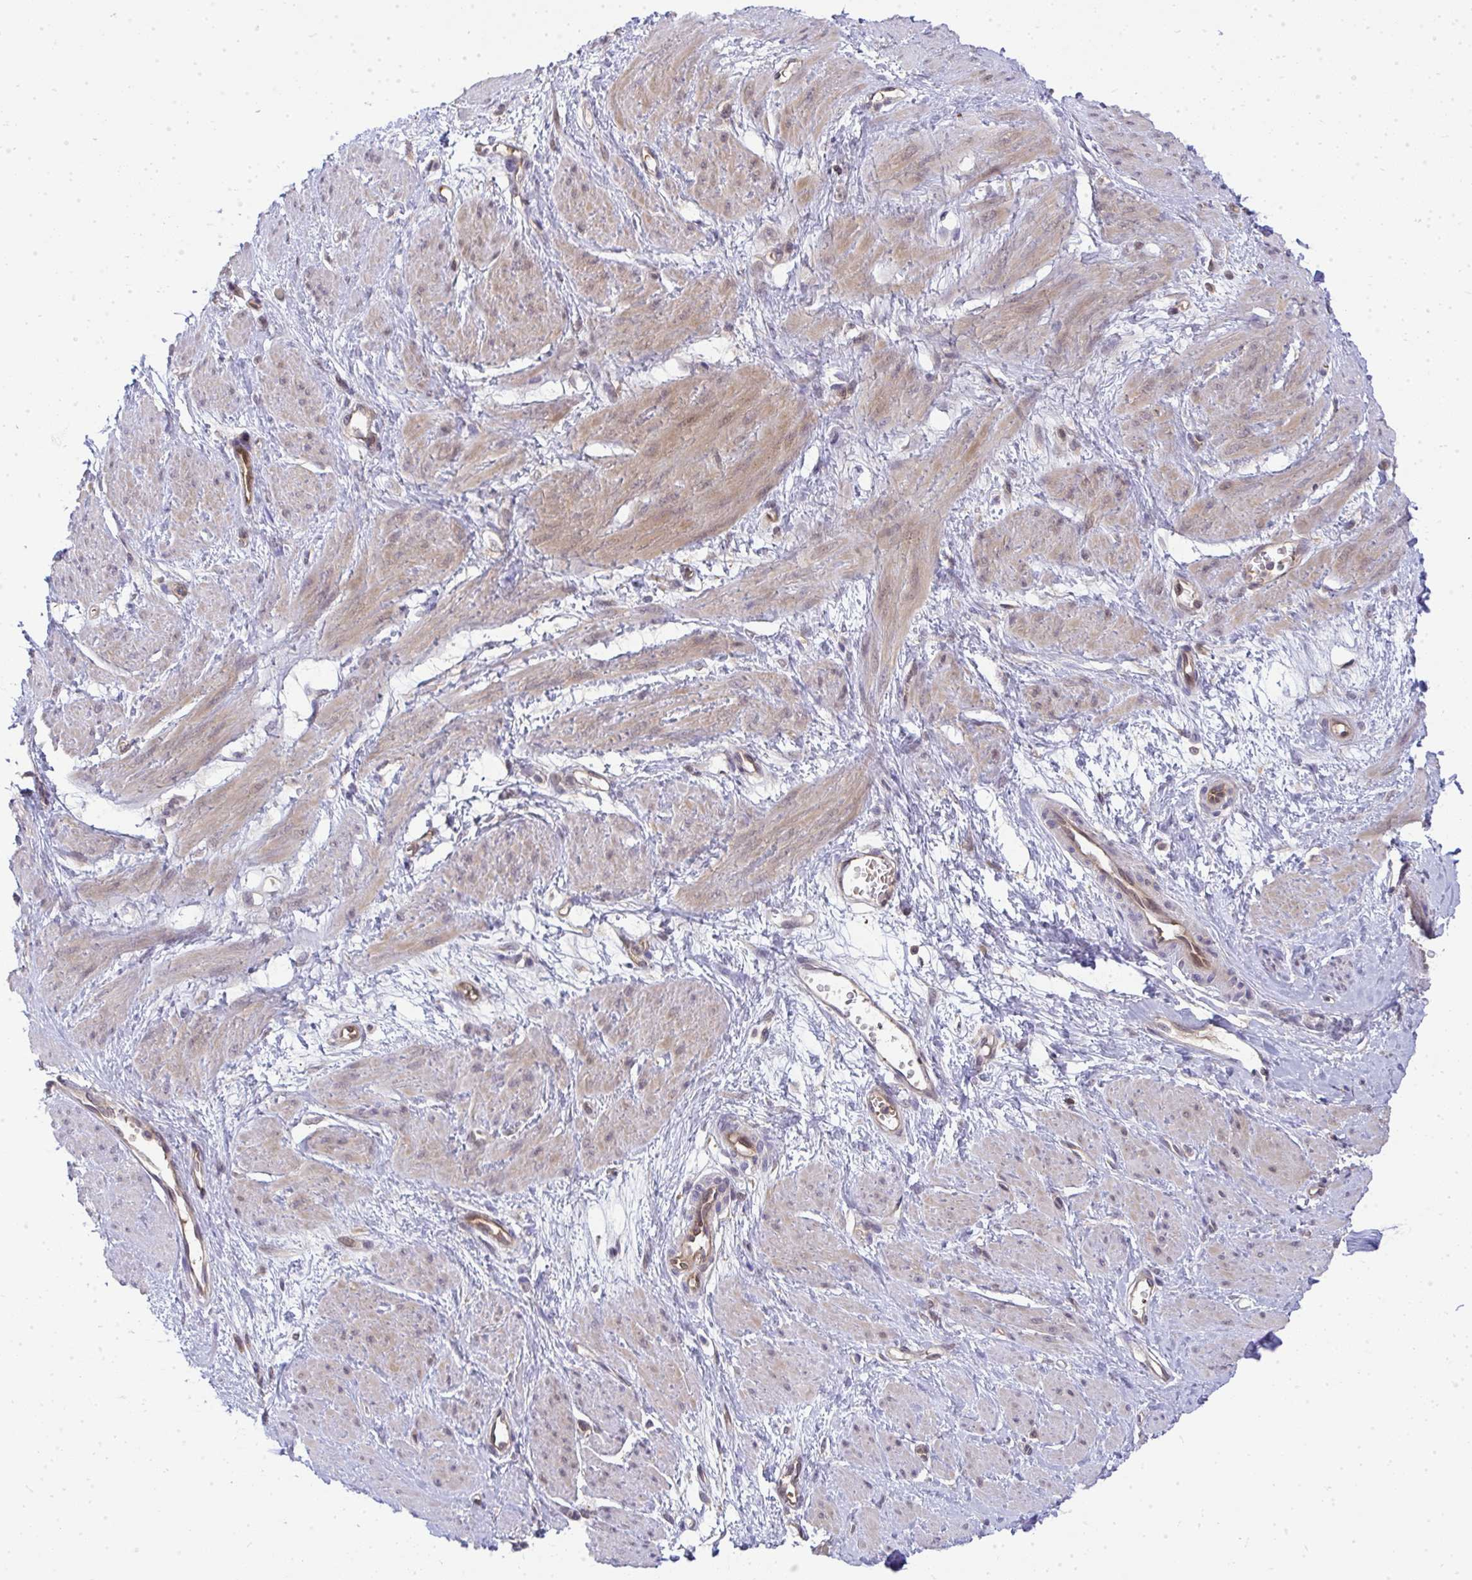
{"staining": {"intensity": "weak", "quantity": ">75%", "location": "cytoplasmic/membranous"}, "tissue": "smooth muscle", "cell_type": "Smooth muscle cells", "image_type": "normal", "snomed": [{"axis": "morphology", "description": "Normal tissue, NOS"}, {"axis": "topography", "description": "Smooth muscle"}, {"axis": "topography", "description": "Uterus"}], "caption": "Weak cytoplasmic/membranous protein expression is present in about >75% of smooth muscle cells in smooth muscle. The protein is shown in brown color, while the nuclei are stained blue.", "gene": "HDHD2", "patient": {"sex": "female", "age": 39}}